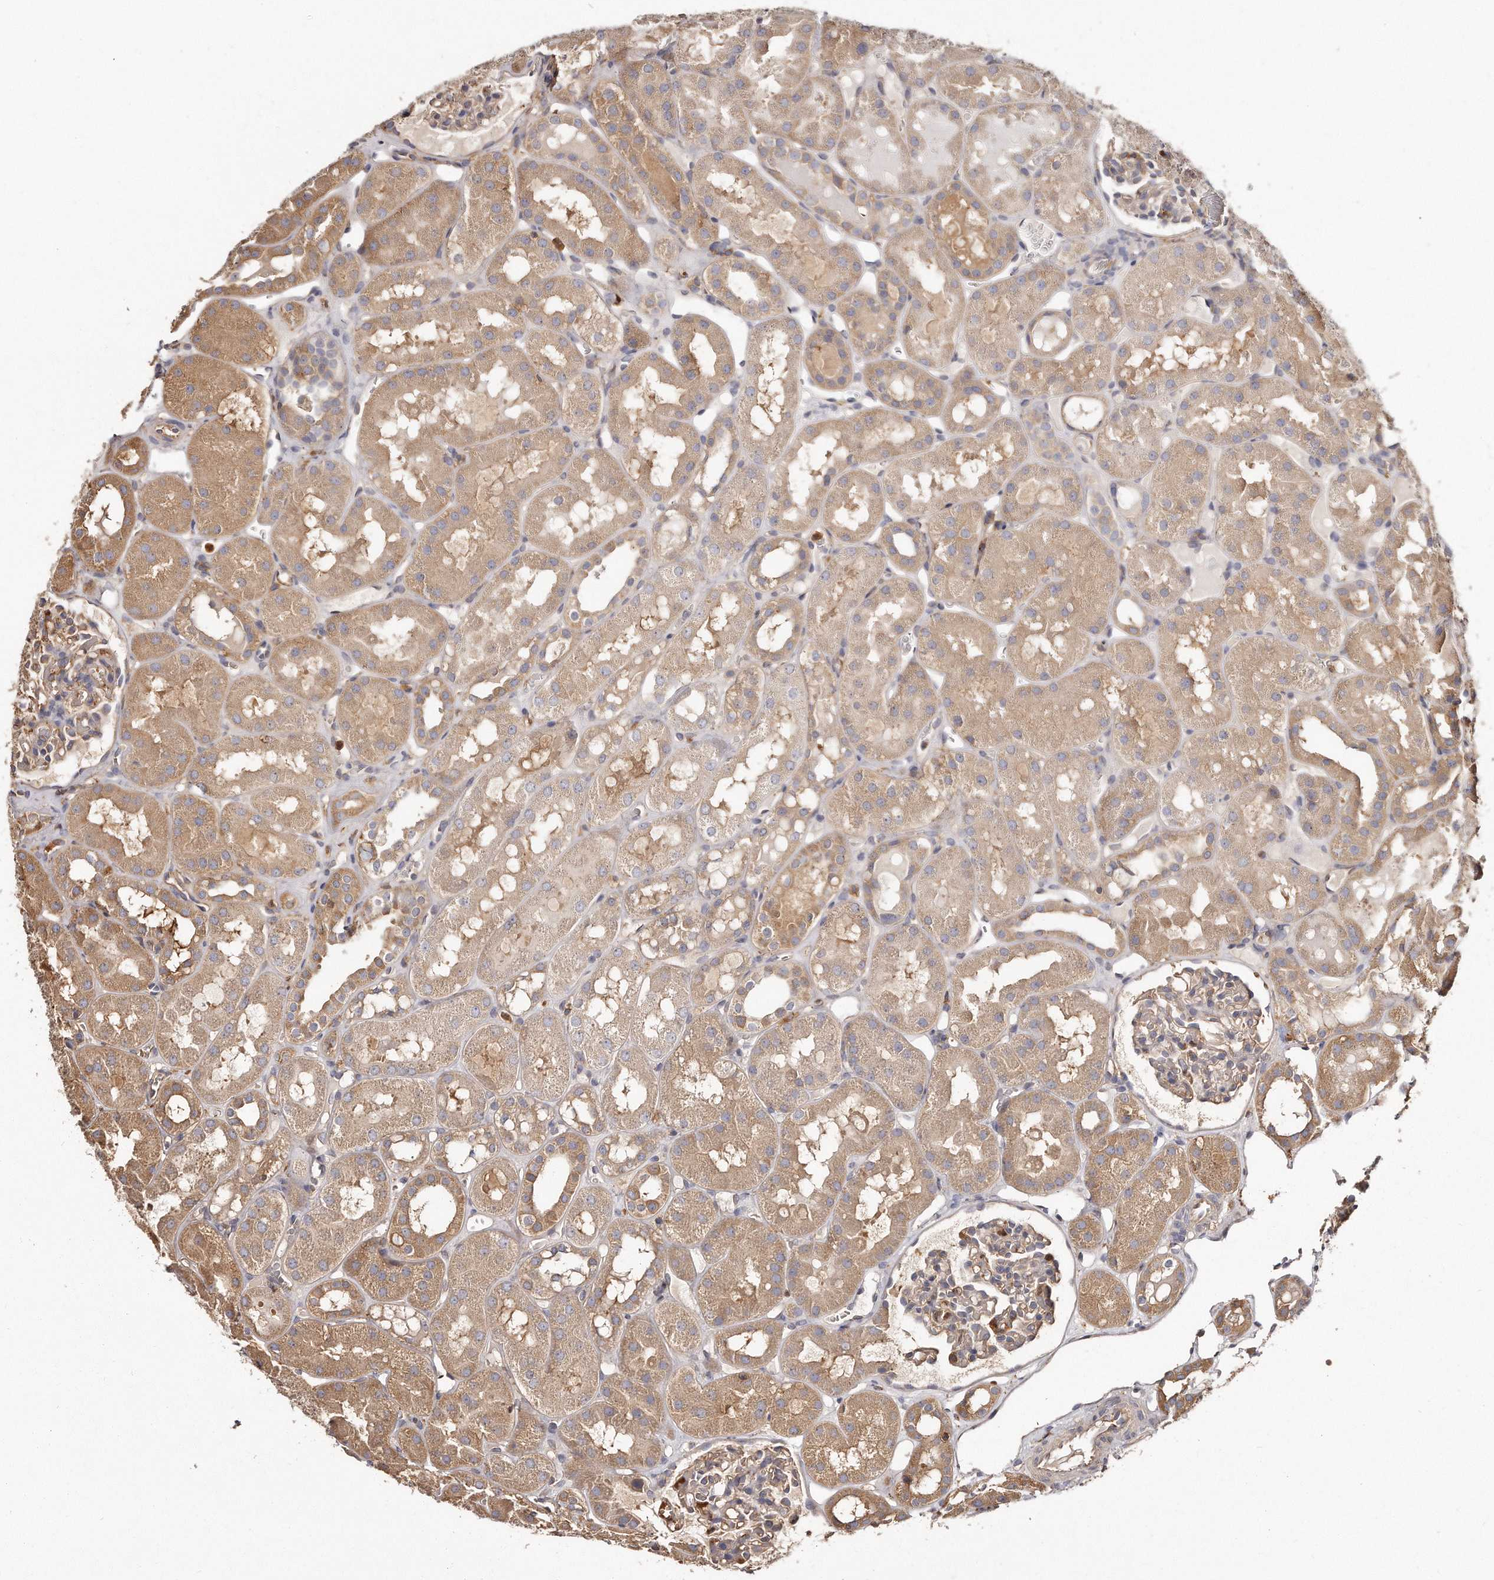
{"staining": {"intensity": "negative", "quantity": "none", "location": "none"}, "tissue": "kidney", "cell_type": "Cells in glomeruli", "image_type": "normal", "snomed": [{"axis": "morphology", "description": "Normal tissue, NOS"}, {"axis": "topography", "description": "Kidney"}], "caption": "Immunohistochemistry of normal kidney reveals no staining in cells in glomeruli. (DAB (3,3'-diaminobenzidine) immunohistochemistry (IHC) with hematoxylin counter stain).", "gene": "CAP1", "patient": {"sex": "male", "age": 16}}